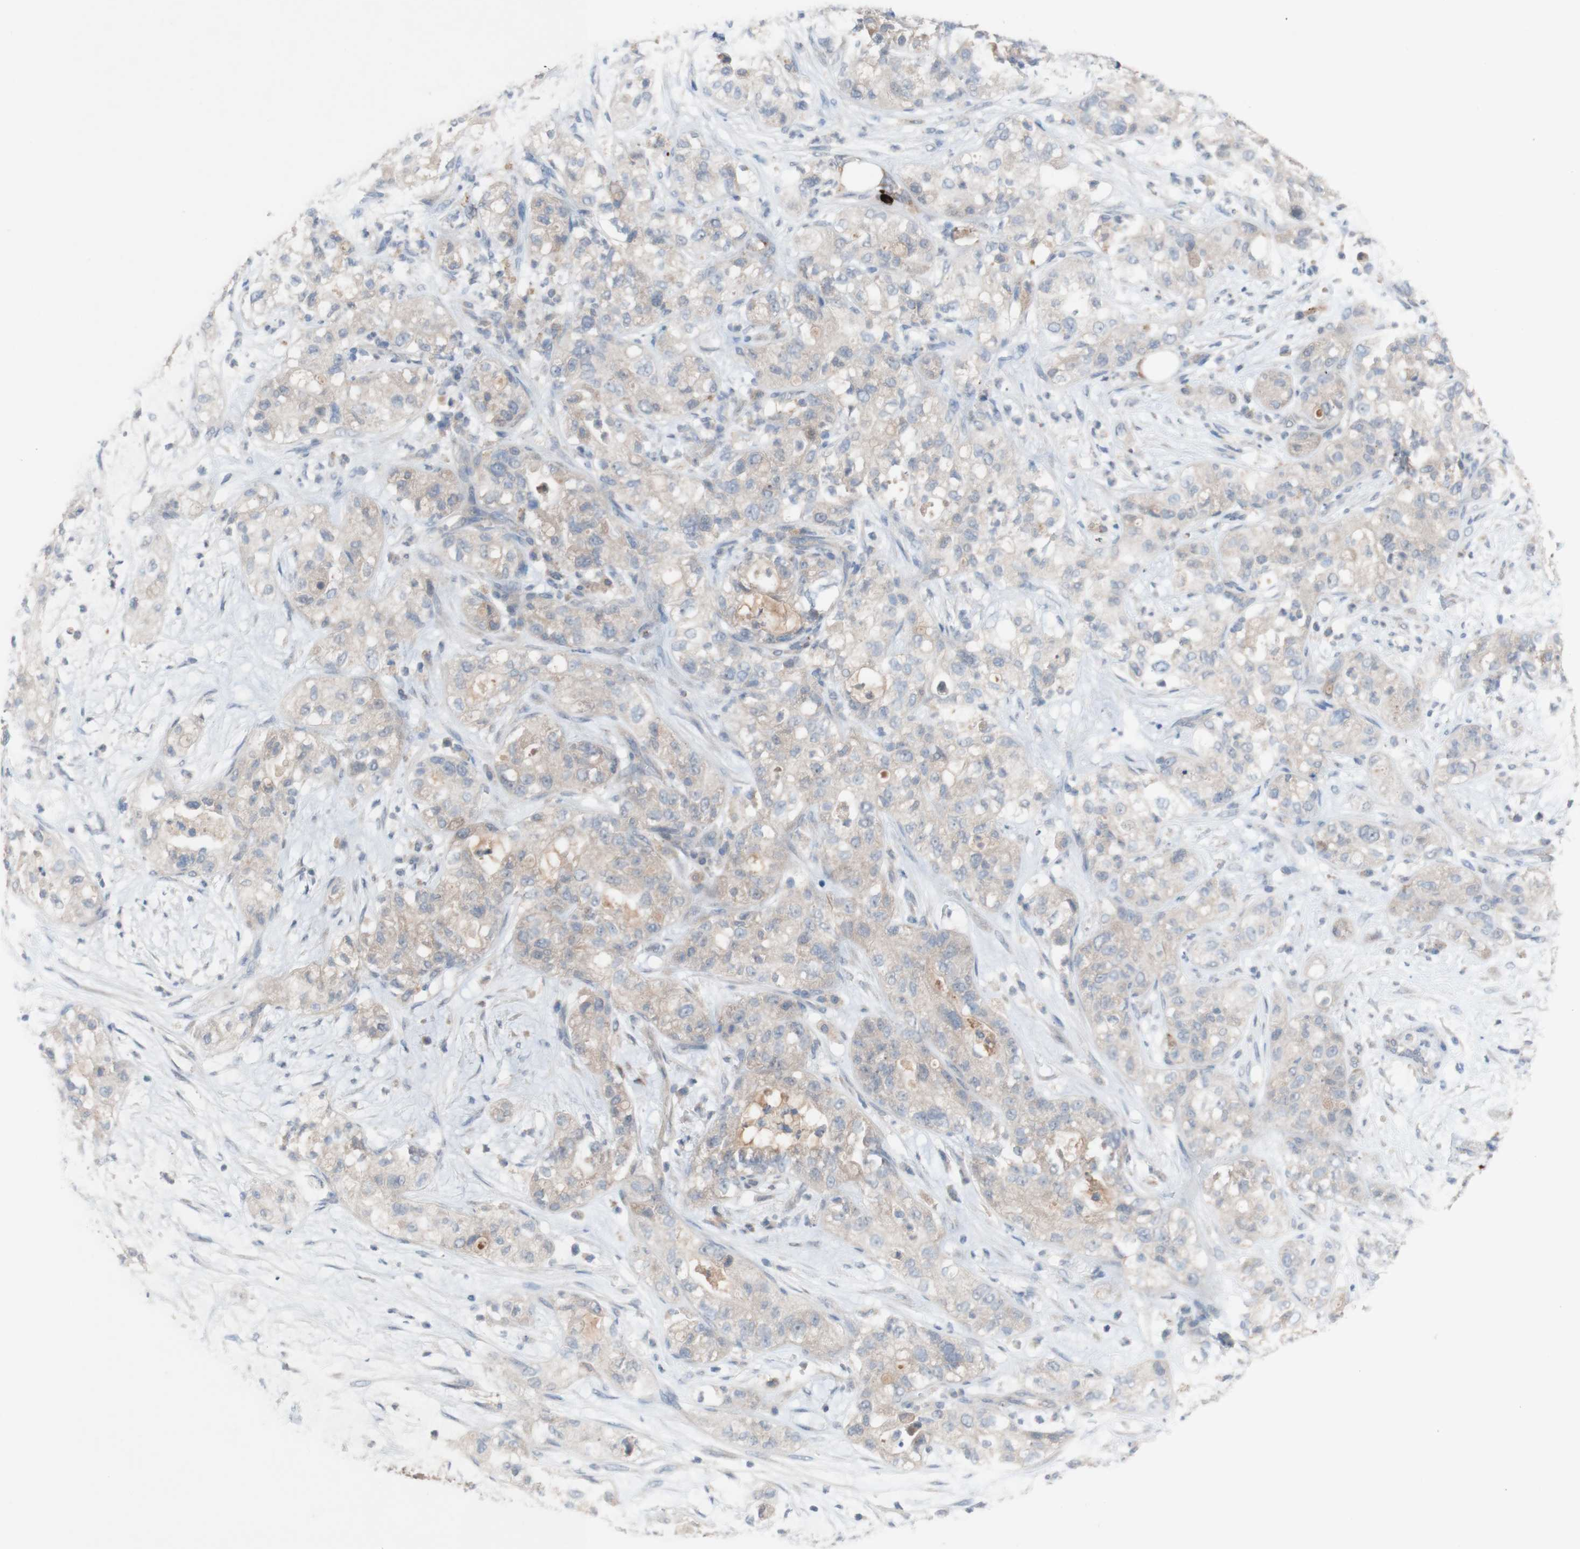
{"staining": {"intensity": "weak", "quantity": "25%-75%", "location": "cytoplasmic/membranous"}, "tissue": "pancreatic cancer", "cell_type": "Tumor cells", "image_type": "cancer", "snomed": [{"axis": "morphology", "description": "Adenocarcinoma, NOS"}, {"axis": "topography", "description": "Pancreas"}], "caption": "Immunohistochemical staining of pancreatic cancer (adenocarcinoma) exhibits weak cytoplasmic/membranous protein staining in approximately 25%-75% of tumor cells. (DAB = brown stain, brightfield microscopy at high magnification).", "gene": "PEX2", "patient": {"sex": "female", "age": 78}}